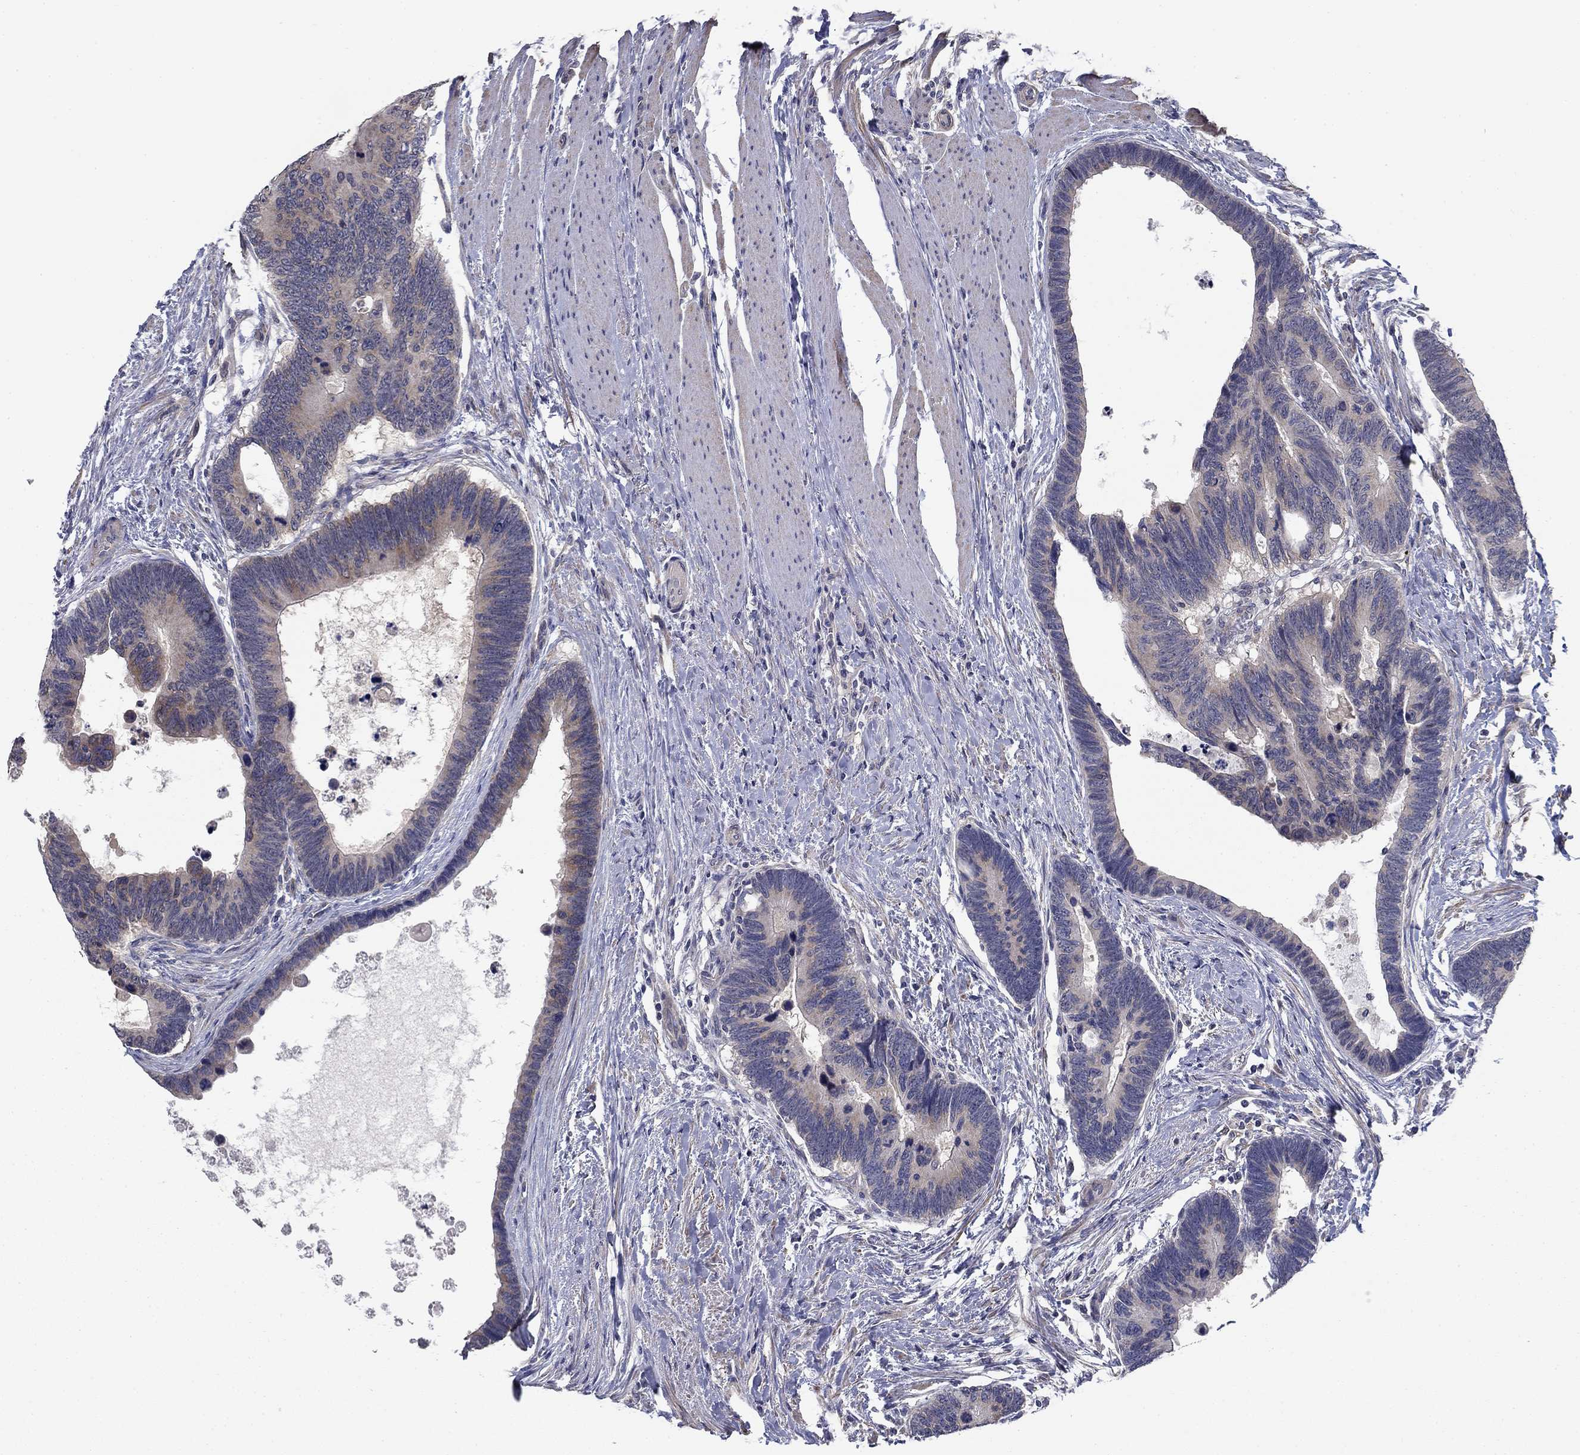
{"staining": {"intensity": "weak", "quantity": "<25%", "location": "cytoplasmic/membranous"}, "tissue": "colorectal cancer", "cell_type": "Tumor cells", "image_type": "cancer", "snomed": [{"axis": "morphology", "description": "Adenocarcinoma, NOS"}, {"axis": "topography", "description": "Colon"}], "caption": "The micrograph shows no staining of tumor cells in adenocarcinoma (colorectal).", "gene": "GRK7", "patient": {"sex": "female", "age": 77}}